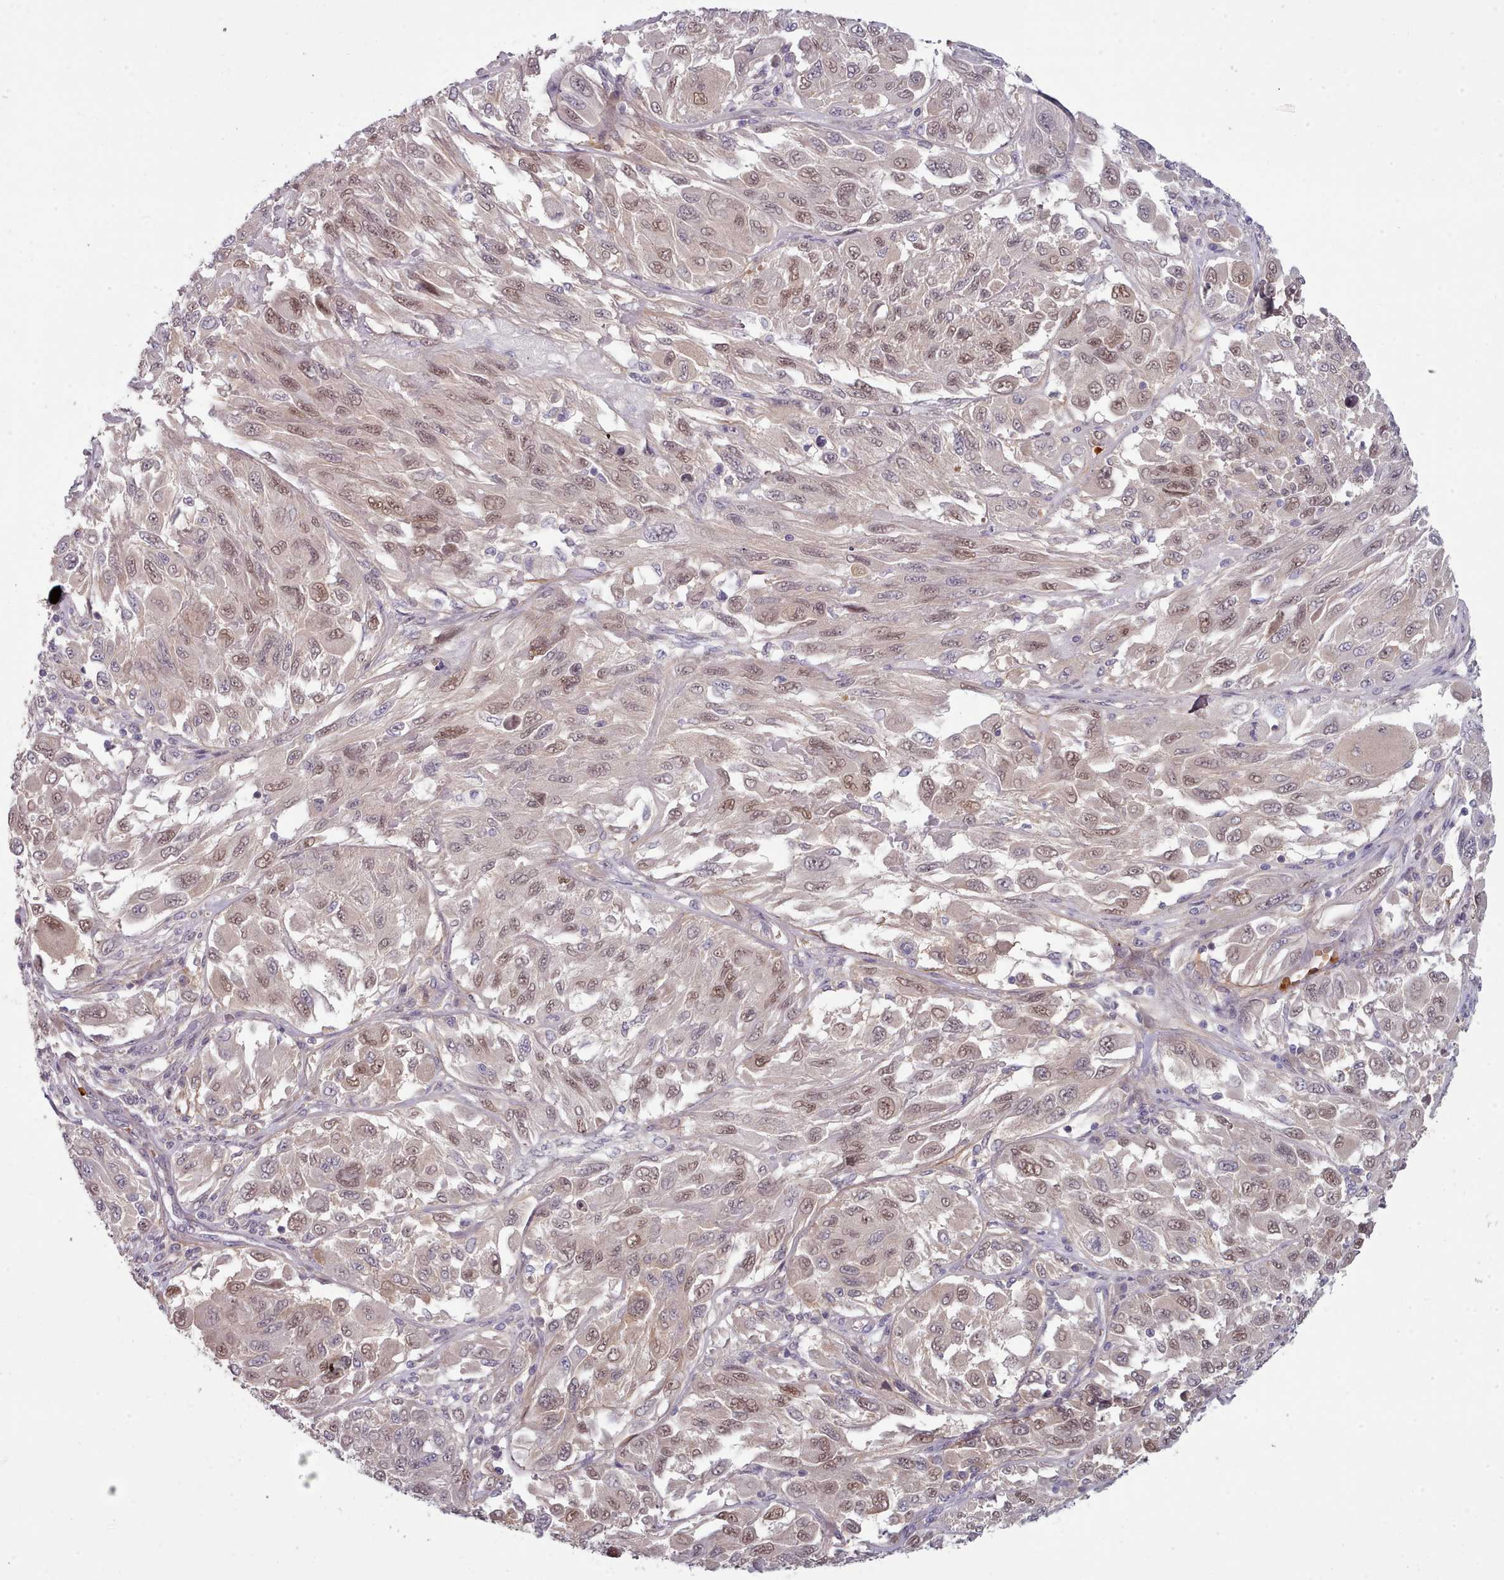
{"staining": {"intensity": "moderate", "quantity": ">75%", "location": "nuclear"}, "tissue": "melanoma", "cell_type": "Tumor cells", "image_type": "cancer", "snomed": [{"axis": "morphology", "description": "Malignant melanoma, NOS"}, {"axis": "topography", "description": "Skin"}], "caption": "Moderate nuclear expression is appreciated in approximately >75% of tumor cells in malignant melanoma. The staining was performed using DAB, with brown indicating positive protein expression. Nuclei are stained blue with hematoxylin.", "gene": "CLNS1A", "patient": {"sex": "female", "age": 91}}